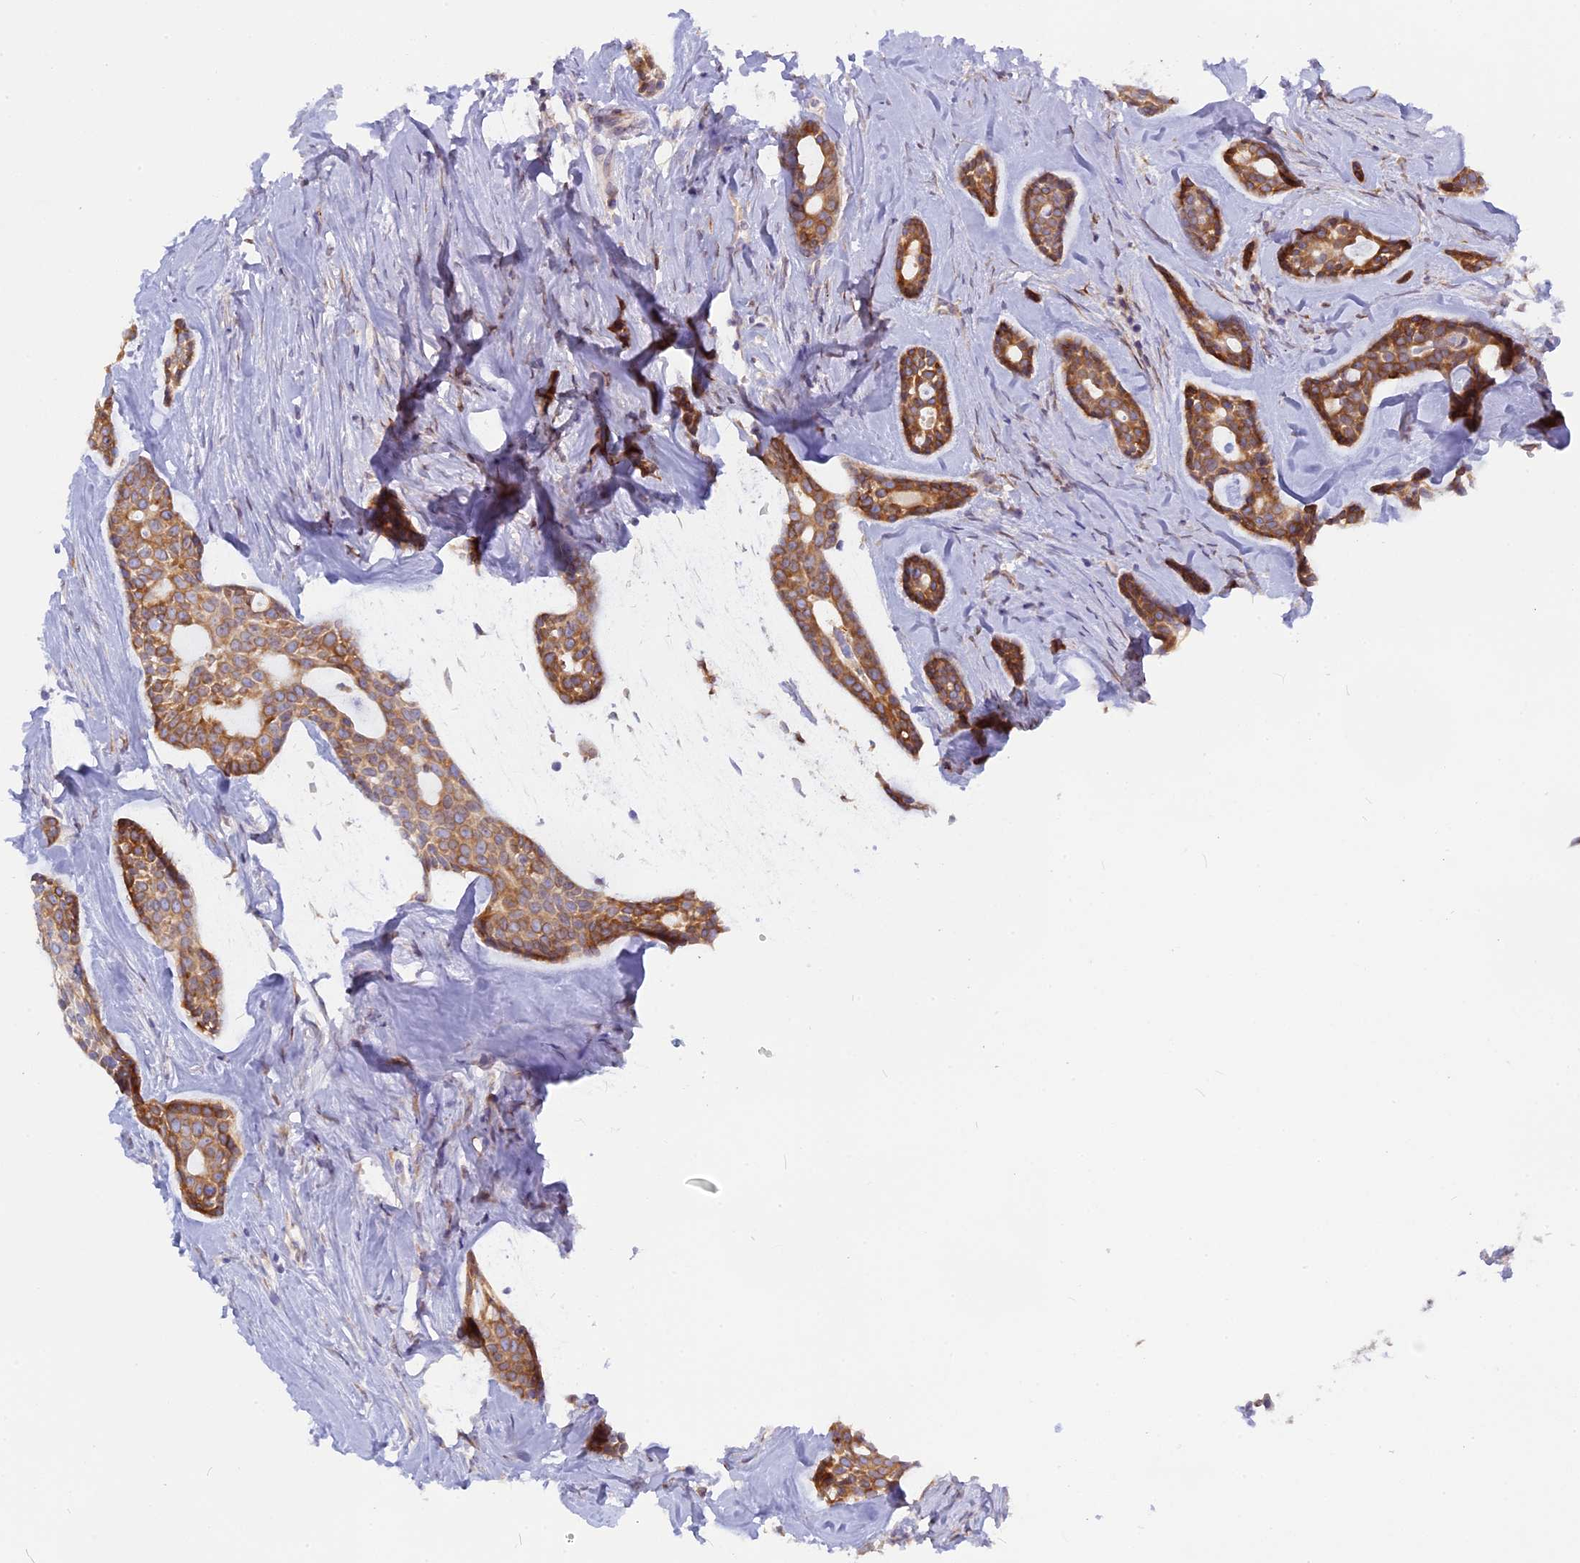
{"staining": {"intensity": "moderate", "quantity": ">75%", "location": "cytoplasmic/membranous"}, "tissue": "head and neck cancer", "cell_type": "Tumor cells", "image_type": "cancer", "snomed": [{"axis": "morphology", "description": "Adenocarcinoma, NOS"}, {"axis": "topography", "description": "Subcutis"}, {"axis": "topography", "description": "Head-Neck"}], "caption": "A photomicrograph of human head and neck cancer (adenocarcinoma) stained for a protein demonstrates moderate cytoplasmic/membranous brown staining in tumor cells.", "gene": "TLCD1", "patient": {"sex": "female", "age": 73}}